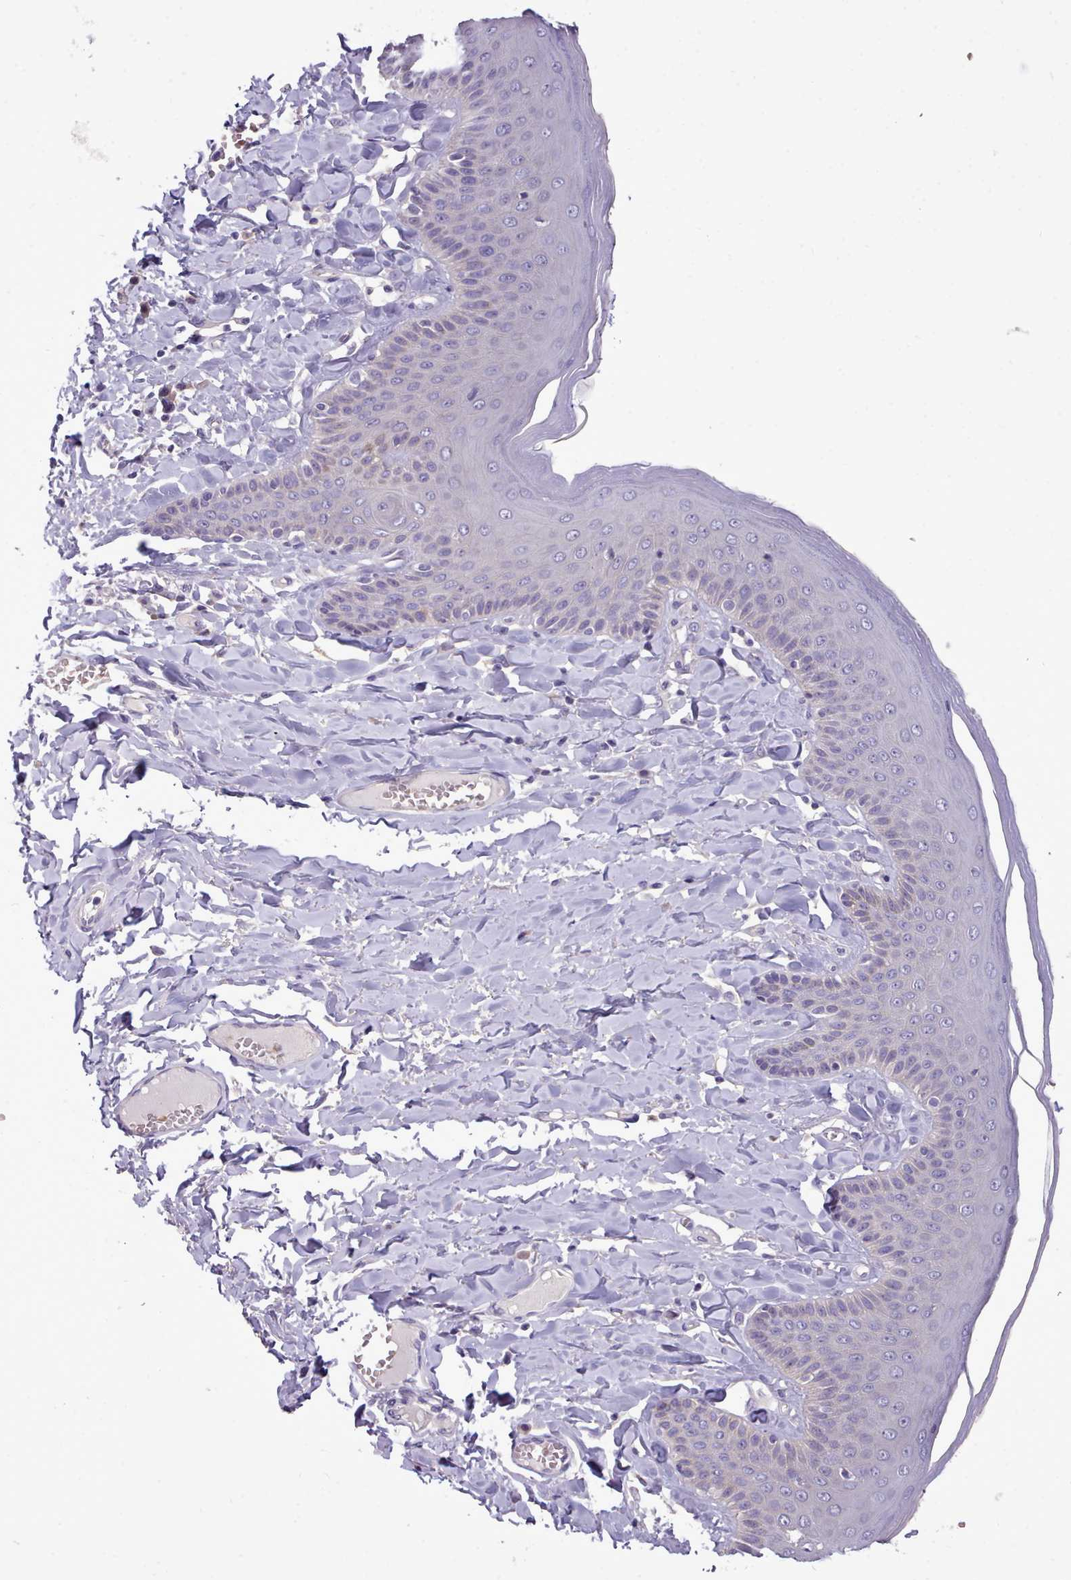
{"staining": {"intensity": "weak", "quantity": "<25%", "location": "cytoplasmic/membranous"}, "tissue": "skin", "cell_type": "Epidermal cells", "image_type": "normal", "snomed": [{"axis": "morphology", "description": "Normal tissue, NOS"}, {"axis": "topography", "description": "Anal"}], "caption": "This is a histopathology image of IHC staining of normal skin, which shows no staining in epidermal cells. The staining is performed using DAB (3,3'-diaminobenzidine) brown chromogen with nuclei counter-stained in using hematoxylin.", "gene": "KCTD16", "patient": {"sex": "male", "age": 69}}